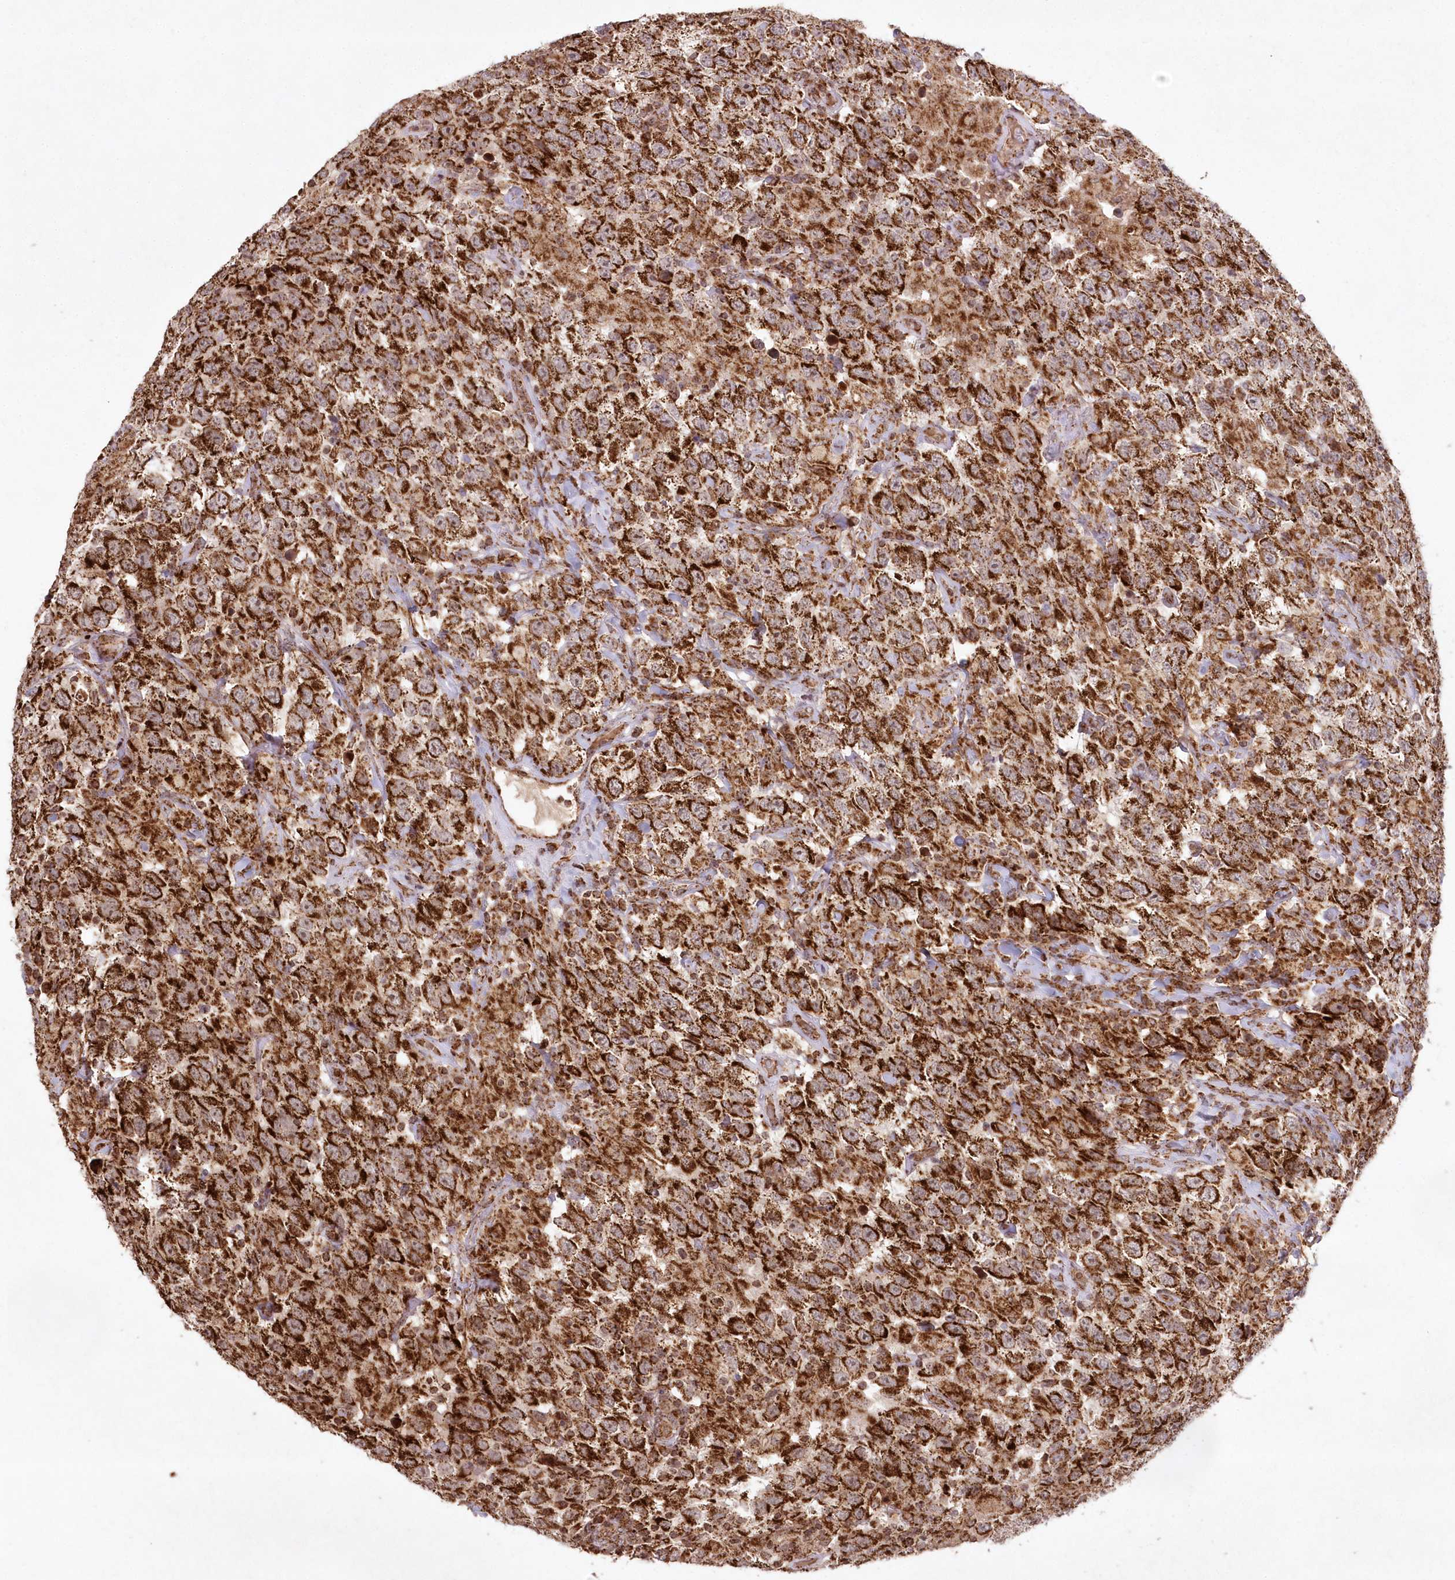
{"staining": {"intensity": "strong", "quantity": ">75%", "location": "cytoplasmic/membranous"}, "tissue": "testis cancer", "cell_type": "Tumor cells", "image_type": "cancer", "snomed": [{"axis": "morphology", "description": "Seminoma, NOS"}, {"axis": "topography", "description": "Testis"}], "caption": "Immunohistochemical staining of testis cancer (seminoma) displays high levels of strong cytoplasmic/membranous expression in about >75% of tumor cells.", "gene": "LRPPRC", "patient": {"sex": "male", "age": 41}}